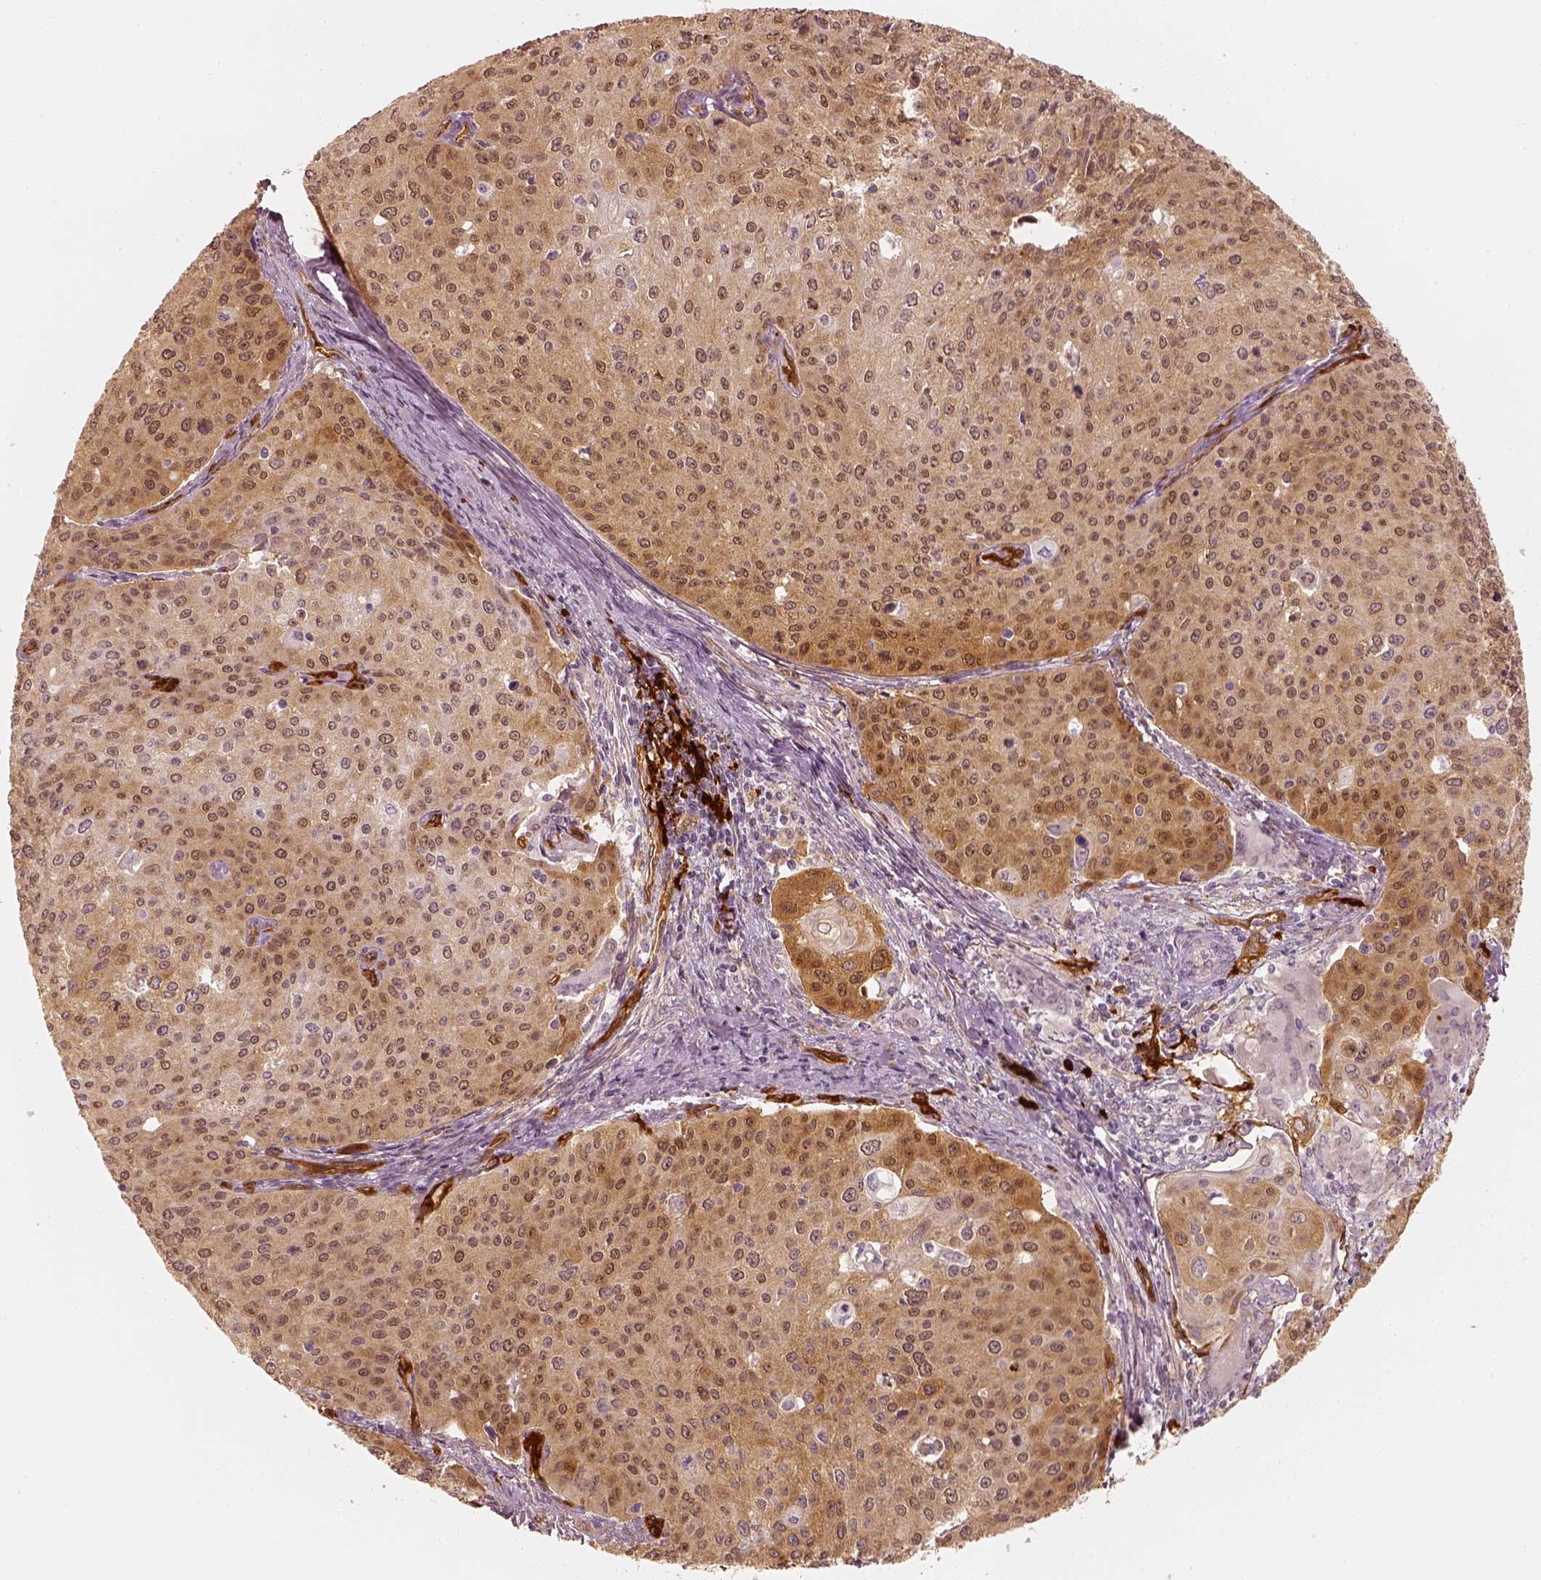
{"staining": {"intensity": "weak", "quantity": ">75%", "location": "cytoplasmic/membranous"}, "tissue": "cervical cancer", "cell_type": "Tumor cells", "image_type": "cancer", "snomed": [{"axis": "morphology", "description": "Squamous cell carcinoma, NOS"}, {"axis": "topography", "description": "Cervix"}], "caption": "Brown immunohistochemical staining in human cervical squamous cell carcinoma displays weak cytoplasmic/membranous positivity in about >75% of tumor cells. (Brightfield microscopy of DAB IHC at high magnification).", "gene": "FSCN1", "patient": {"sex": "female", "age": 38}}